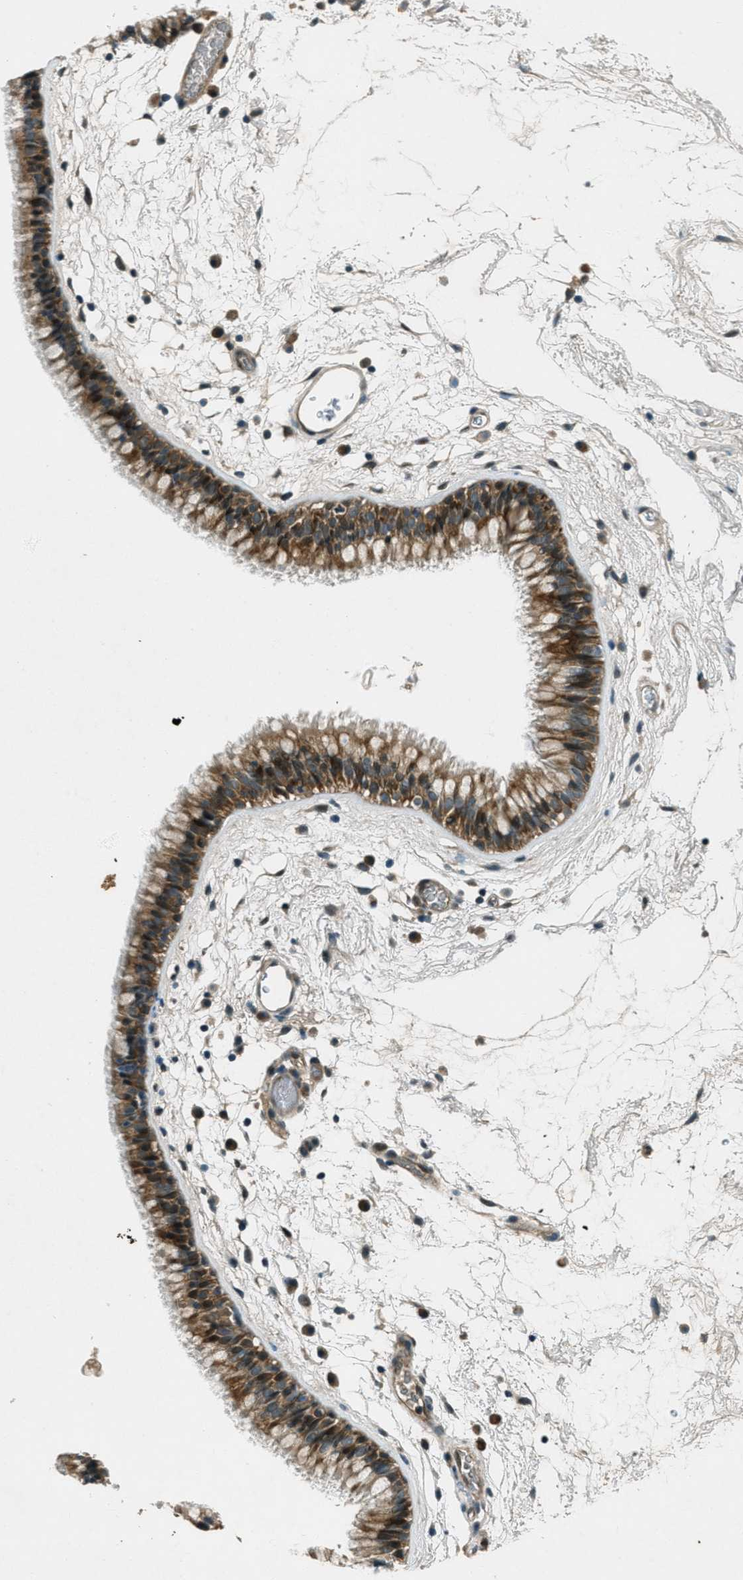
{"staining": {"intensity": "moderate", "quantity": ">75%", "location": "cytoplasmic/membranous"}, "tissue": "nasopharynx", "cell_type": "Respiratory epithelial cells", "image_type": "normal", "snomed": [{"axis": "morphology", "description": "Normal tissue, NOS"}, {"axis": "morphology", "description": "Inflammation, NOS"}, {"axis": "topography", "description": "Nasopharynx"}], "caption": "Nasopharynx stained with DAB (3,3'-diaminobenzidine) immunohistochemistry exhibits medium levels of moderate cytoplasmic/membranous expression in approximately >75% of respiratory epithelial cells.", "gene": "STK11", "patient": {"sex": "male", "age": 48}}